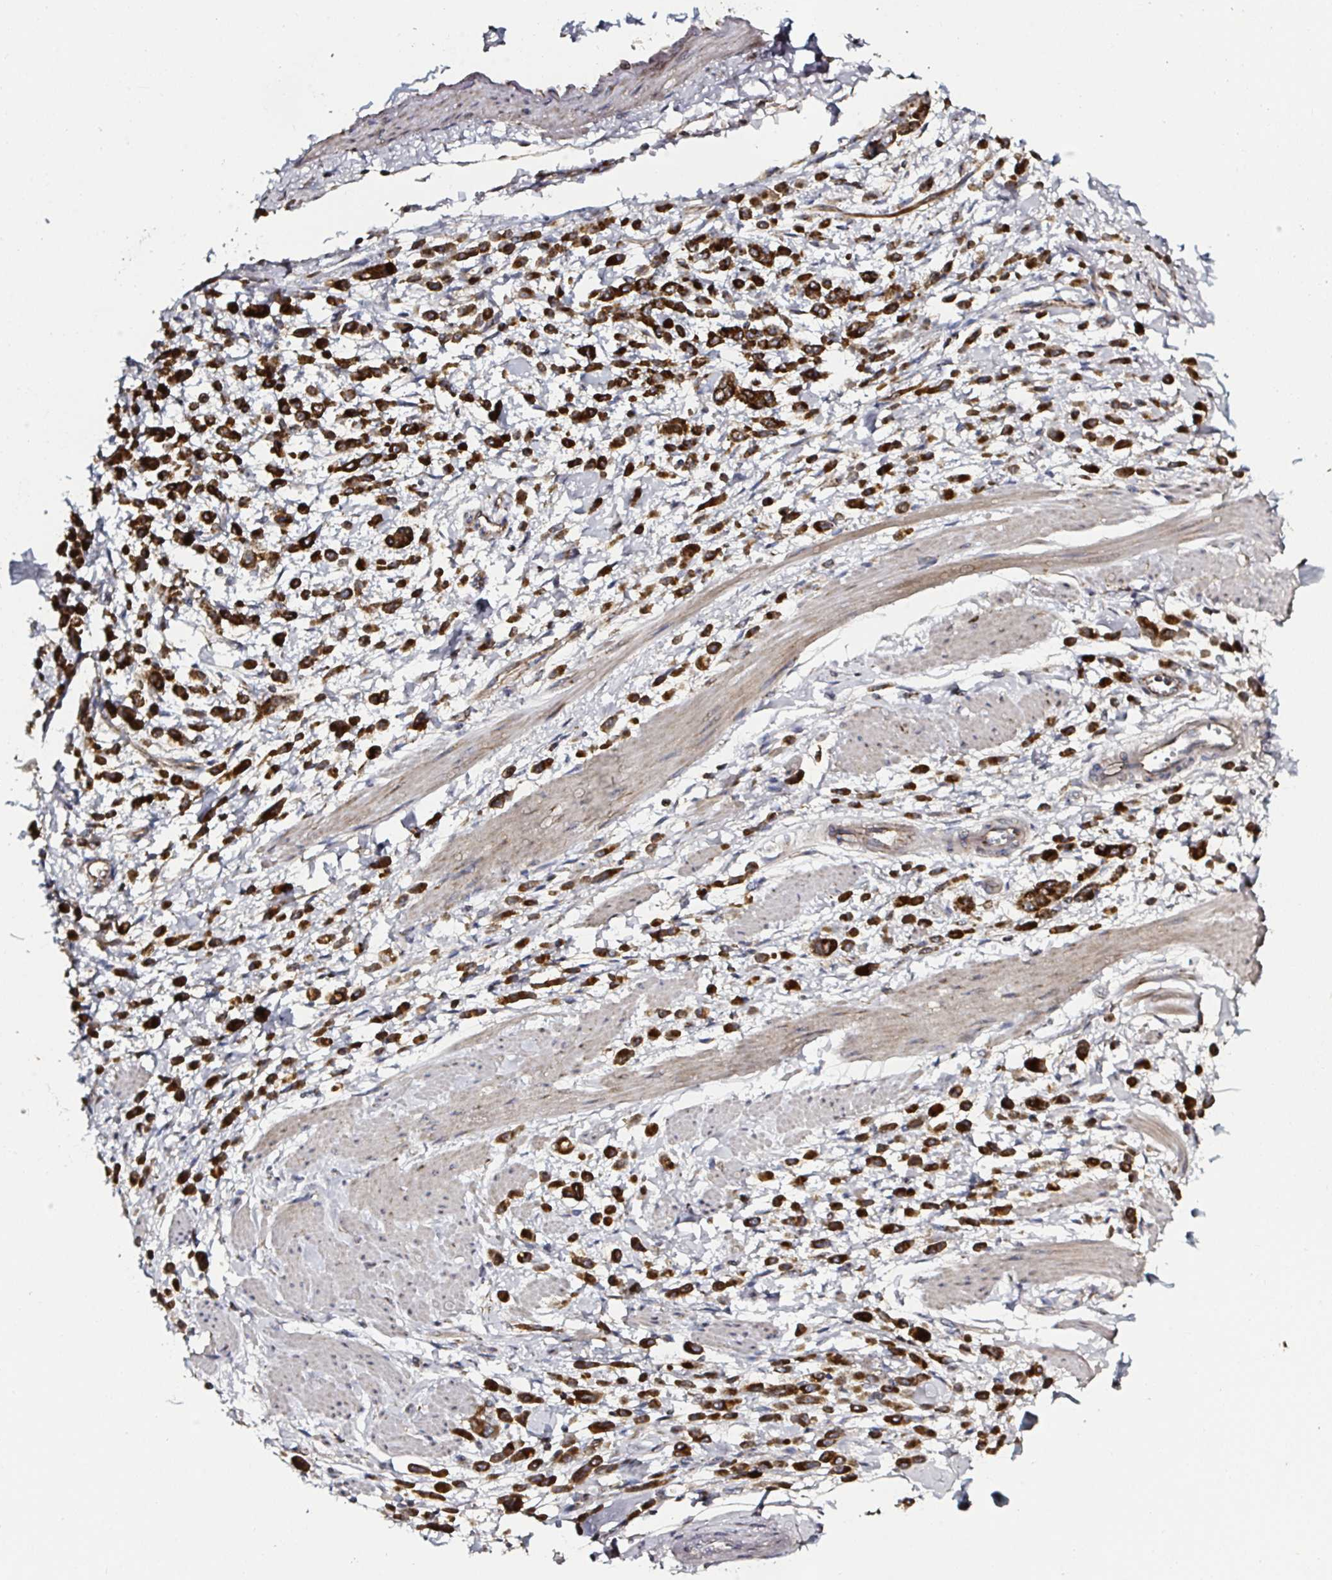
{"staining": {"intensity": "strong", "quantity": ">75%", "location": "cytoplasmic/membranous"}, "tissue": "pancreatic cancer", "cell_type": "Tumor cells", "image_type": "cancer", "snomed": [{"axis": "morphology", "description": "Normal tissue, NOS"}, {"axis": "morphology", "description": "Adenocarcinoma, NOS"}, {"axis": "topography", "description": "Pancreas"}], "caption": "Pancreatic cancer stained with a brown dye demonstrates strong cytoplasmic/membranous positive positivity in about >75% of tumor cells.", "gene": "ATAD3B", "patient": {"sex": "female", "age": 64}}